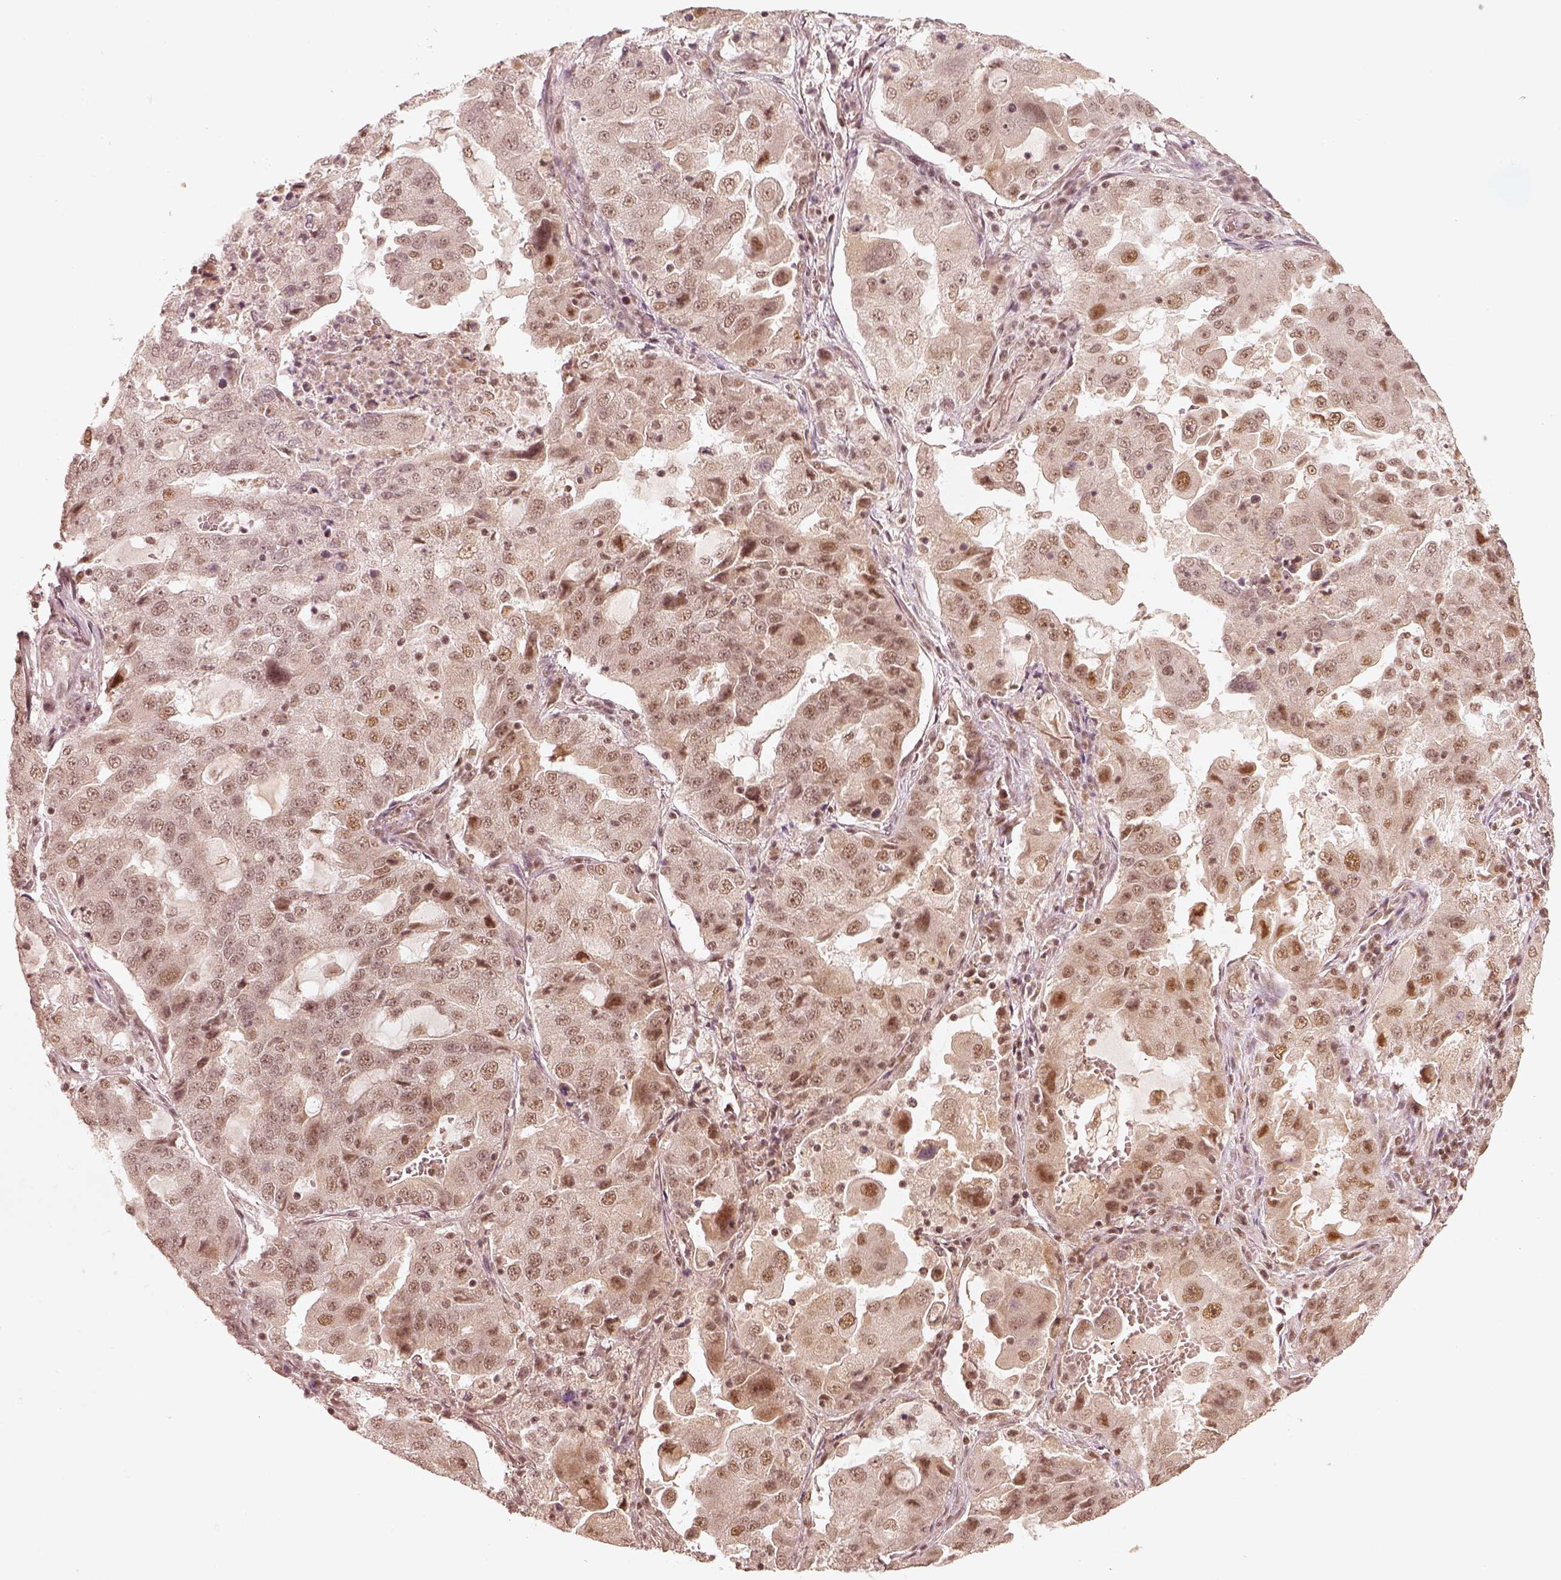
{"staining": {"intensity": "moderate", "quantity": "<25%", "location": "nuclear"}, "tissue": "lung cancer", "cell_type": "Tumor cells", "image_type": "cancer", "snomed": [{"axis": "morphology", "description": "Adenocarcinoma, NOS"}, {"axis": "topography", "description": "Lung"}], "caption": "Immunohistochemistry (IHC) (DAB (3,3'-diaminobenzidine)) staining of lung cancer (adenocarcinoma) demonstrates moderate nuclear protein staining in about <25% of tumor cells.", "gene": "GMEB2", "patient": {"sex": "female", "age": 61}}